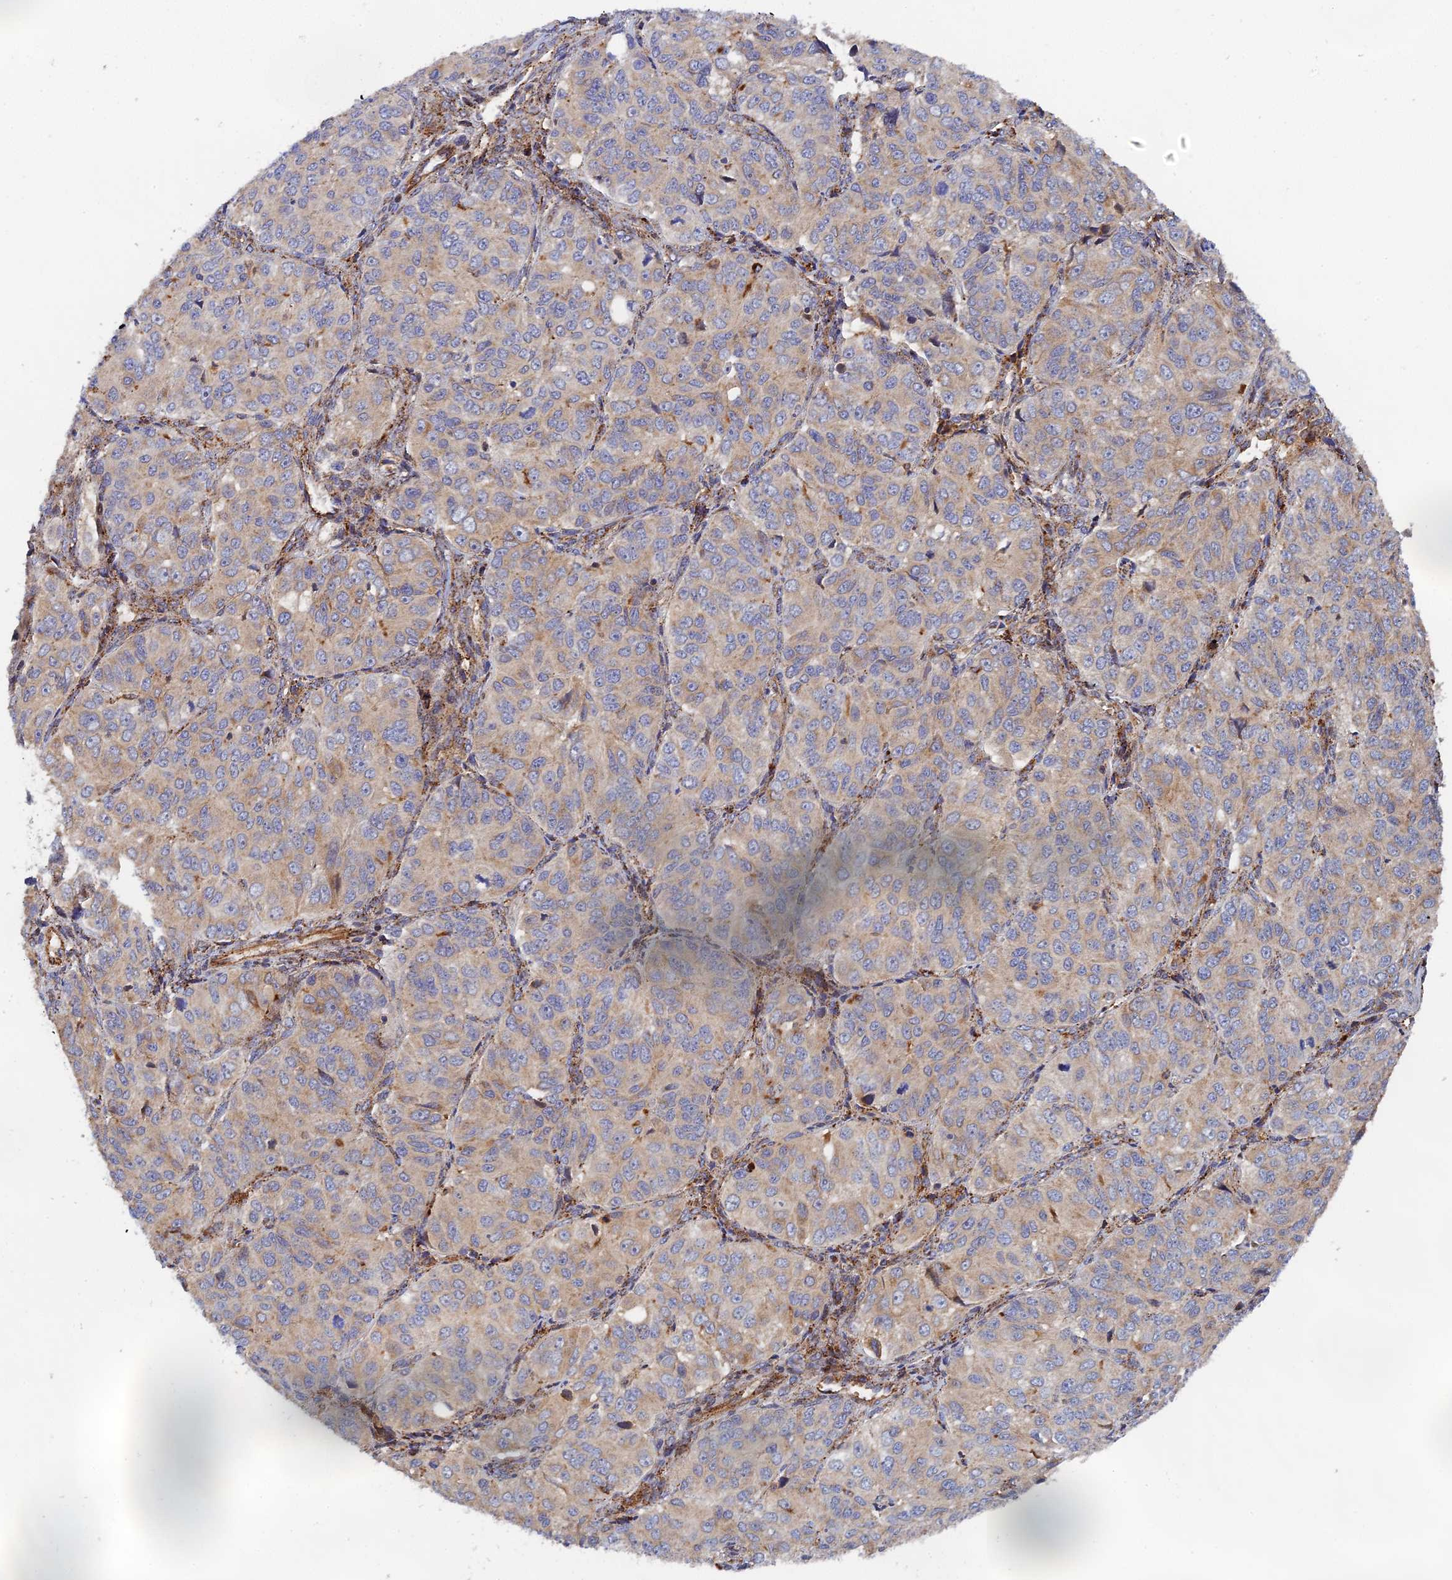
{"staining": {"intensity": "weak", "quantity": "25%-75%", "location": "cytoplasmic/membranous"}, "tissue": "ovarian cancer", "cell_type": "Tumor cells", "image_type": "cancer", "snomed": [{"axis": "morphology", "description": "Carcinoma, endometroid"}, {"axis": "topography", "description": "Ovary"}], "caption": "Human ovarian cancer (endometroid carcinoma) stained for a protein (brown) reveals weak cytoplasmic/membranous positive staining in approximately 25%-75% of tumor cells.", "gene": "PPP2R3C", "patient": {"sex": "female", "age": 51}}